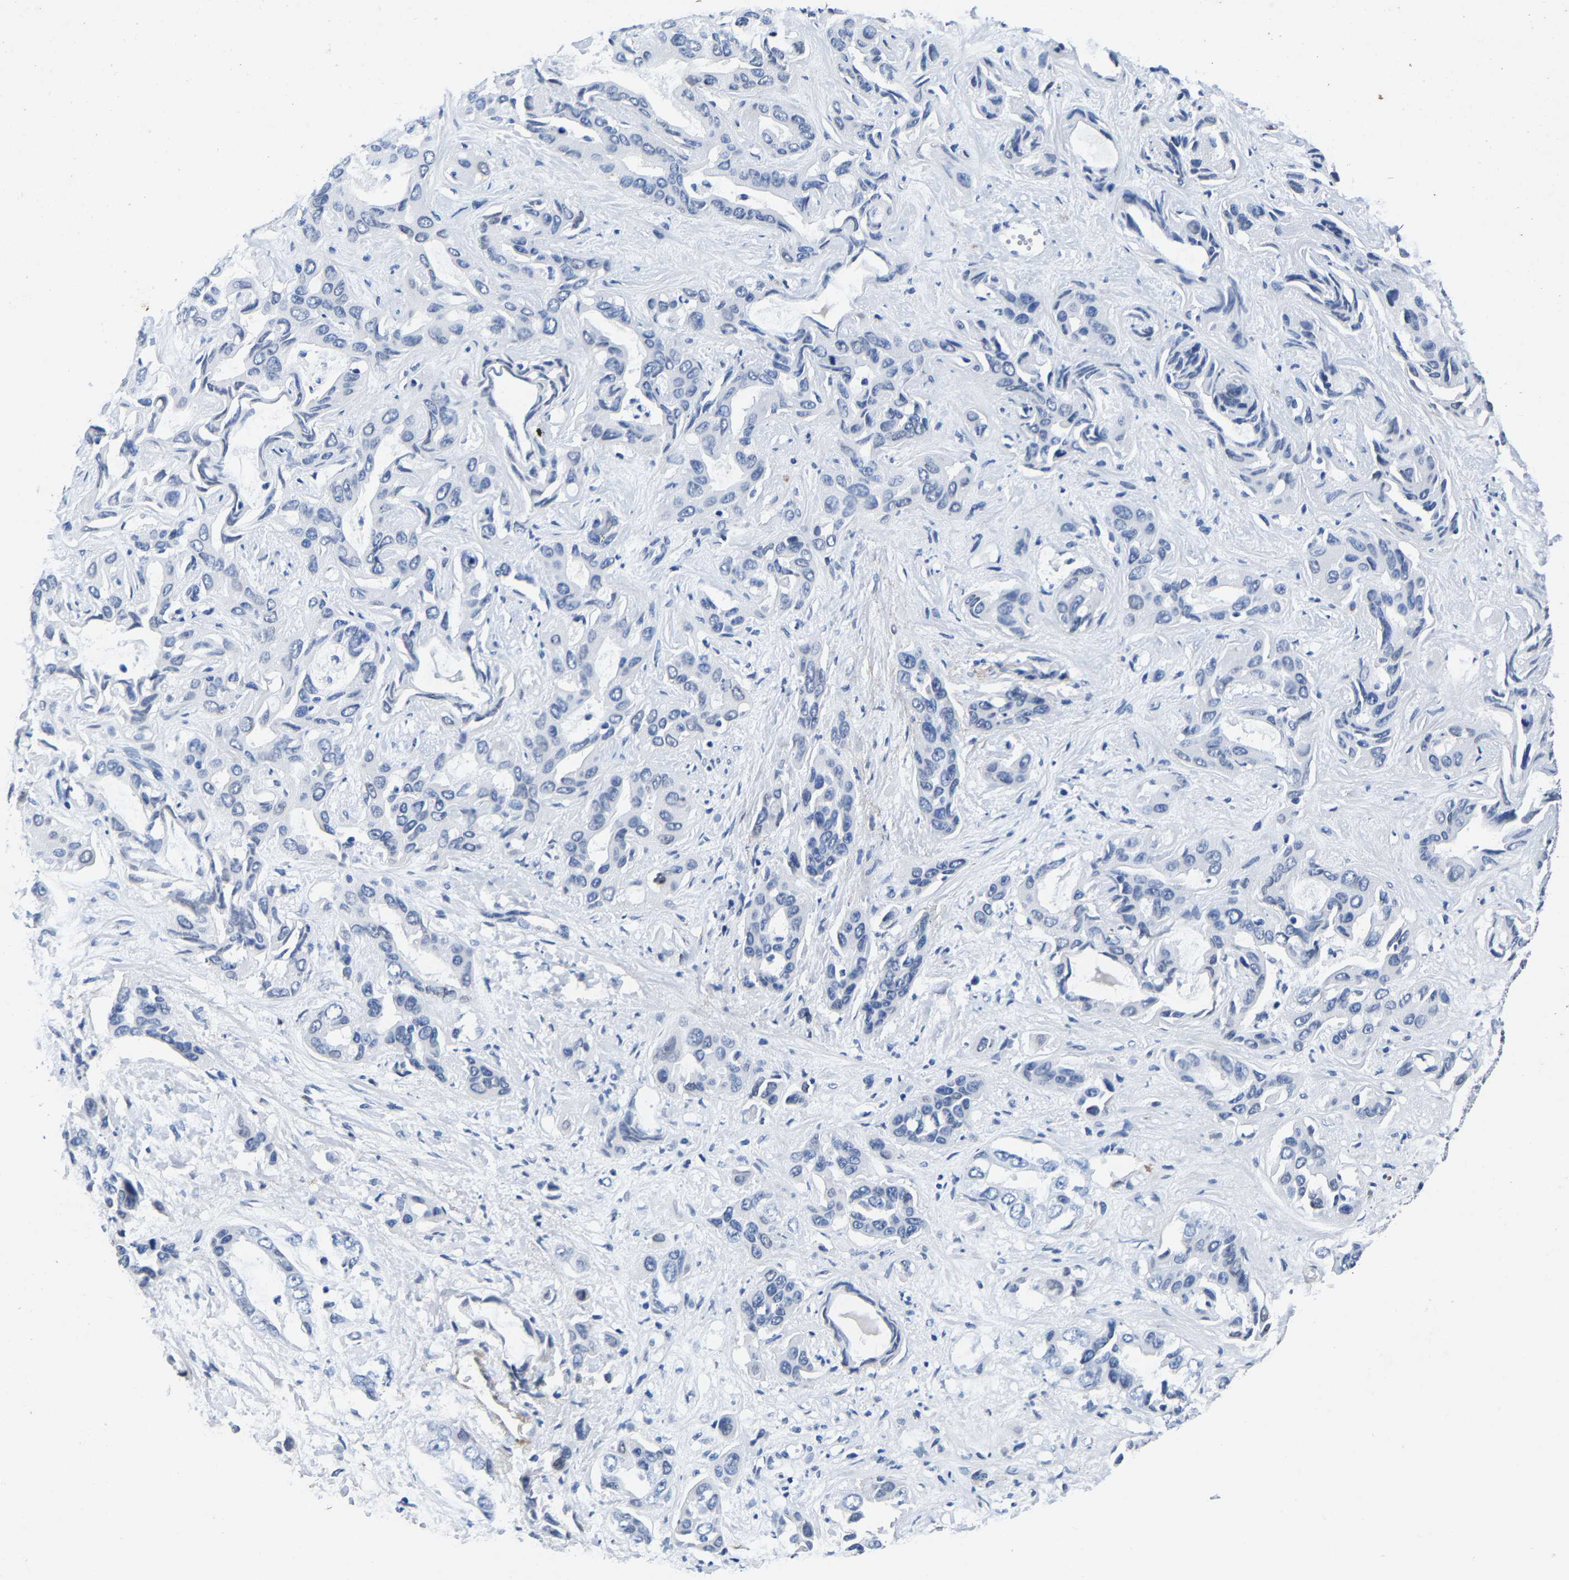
{"staining": {"intensity": "negative", "quantity": "none", "location": "none"}, "tissue": "liver cancer", "cell_type": "Tumor cells", "image_type": "cancer", "snomed": [{"axis": "morphology", "description": "Cholangiocarcinoma"}, {"axis": "topography", "description": "Liver"}], "caption": "An immunohistochemistry histopathology image of cholangiocarcinoma (liver) is shown. There is no staining in tumor cells of cholangiocarcinoma (liver).", "gene": "UBN2", "patient": {"sex": "female", "age": 52}}